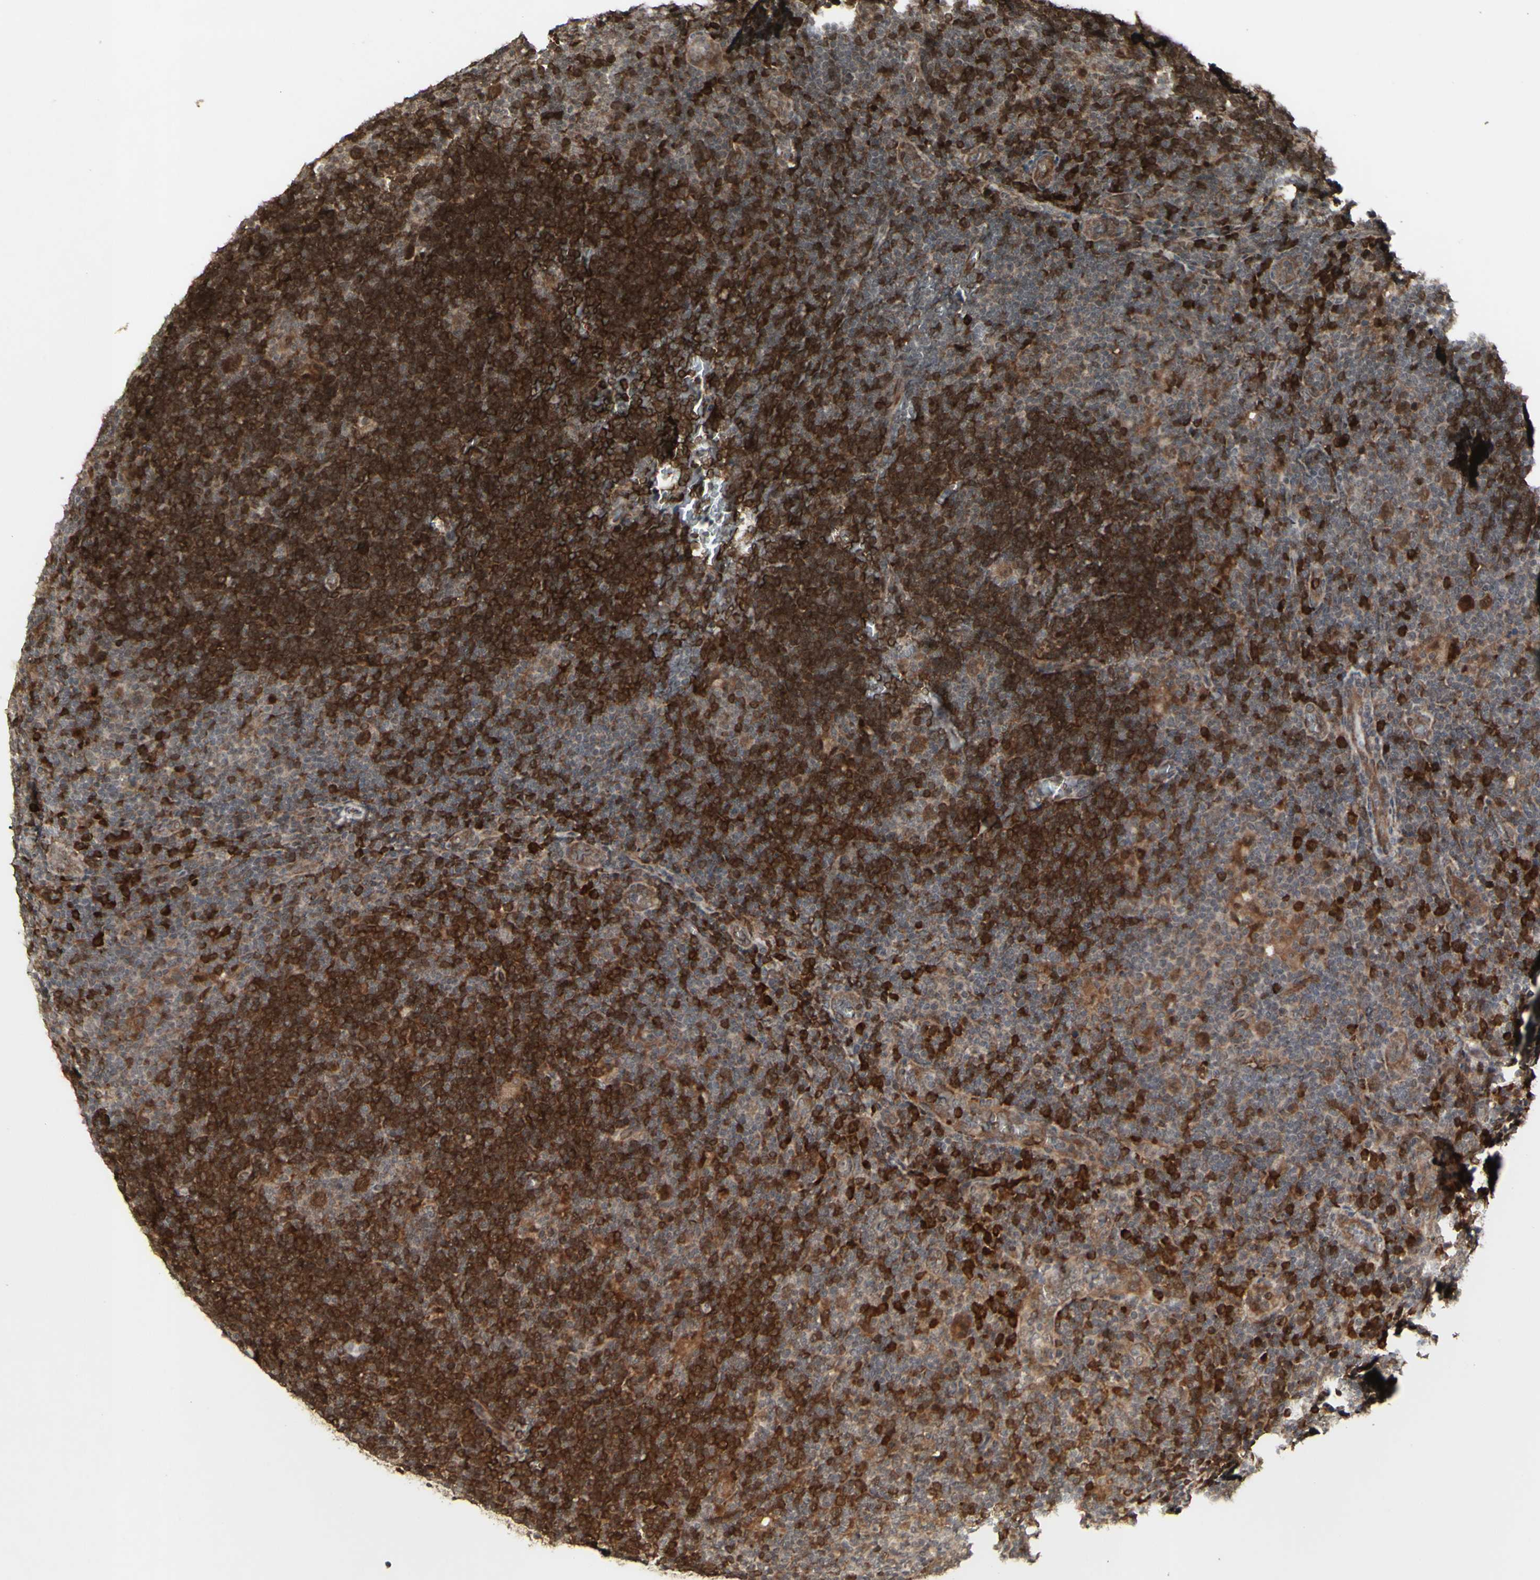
{"staining": {"intensity": "strong", "quantity": "25%-75%", "location": "cytoplasmic/membranous,nuclear"}, "tissue": "lymphoma", "cell_type": "Tumor cells", "image_type": "cancer", "snomed": [{"axis": "morphology", "description": "Hodgkin's disease, NOS"}, {"axis": "topography", "description": "Lymph node"}], "caption": "Lymphoma stained for a protein shows strong cytoplasmic/membranous and nuclear positivity in tumor cells. Using DAB (3,3'-diaminobenzidine) (brown) and hematoxylin (blue) stains, captured at high magnification using brightfield microscopy.", "gene": "BLNK", "patient": {"sex": "female", "age": 57}}